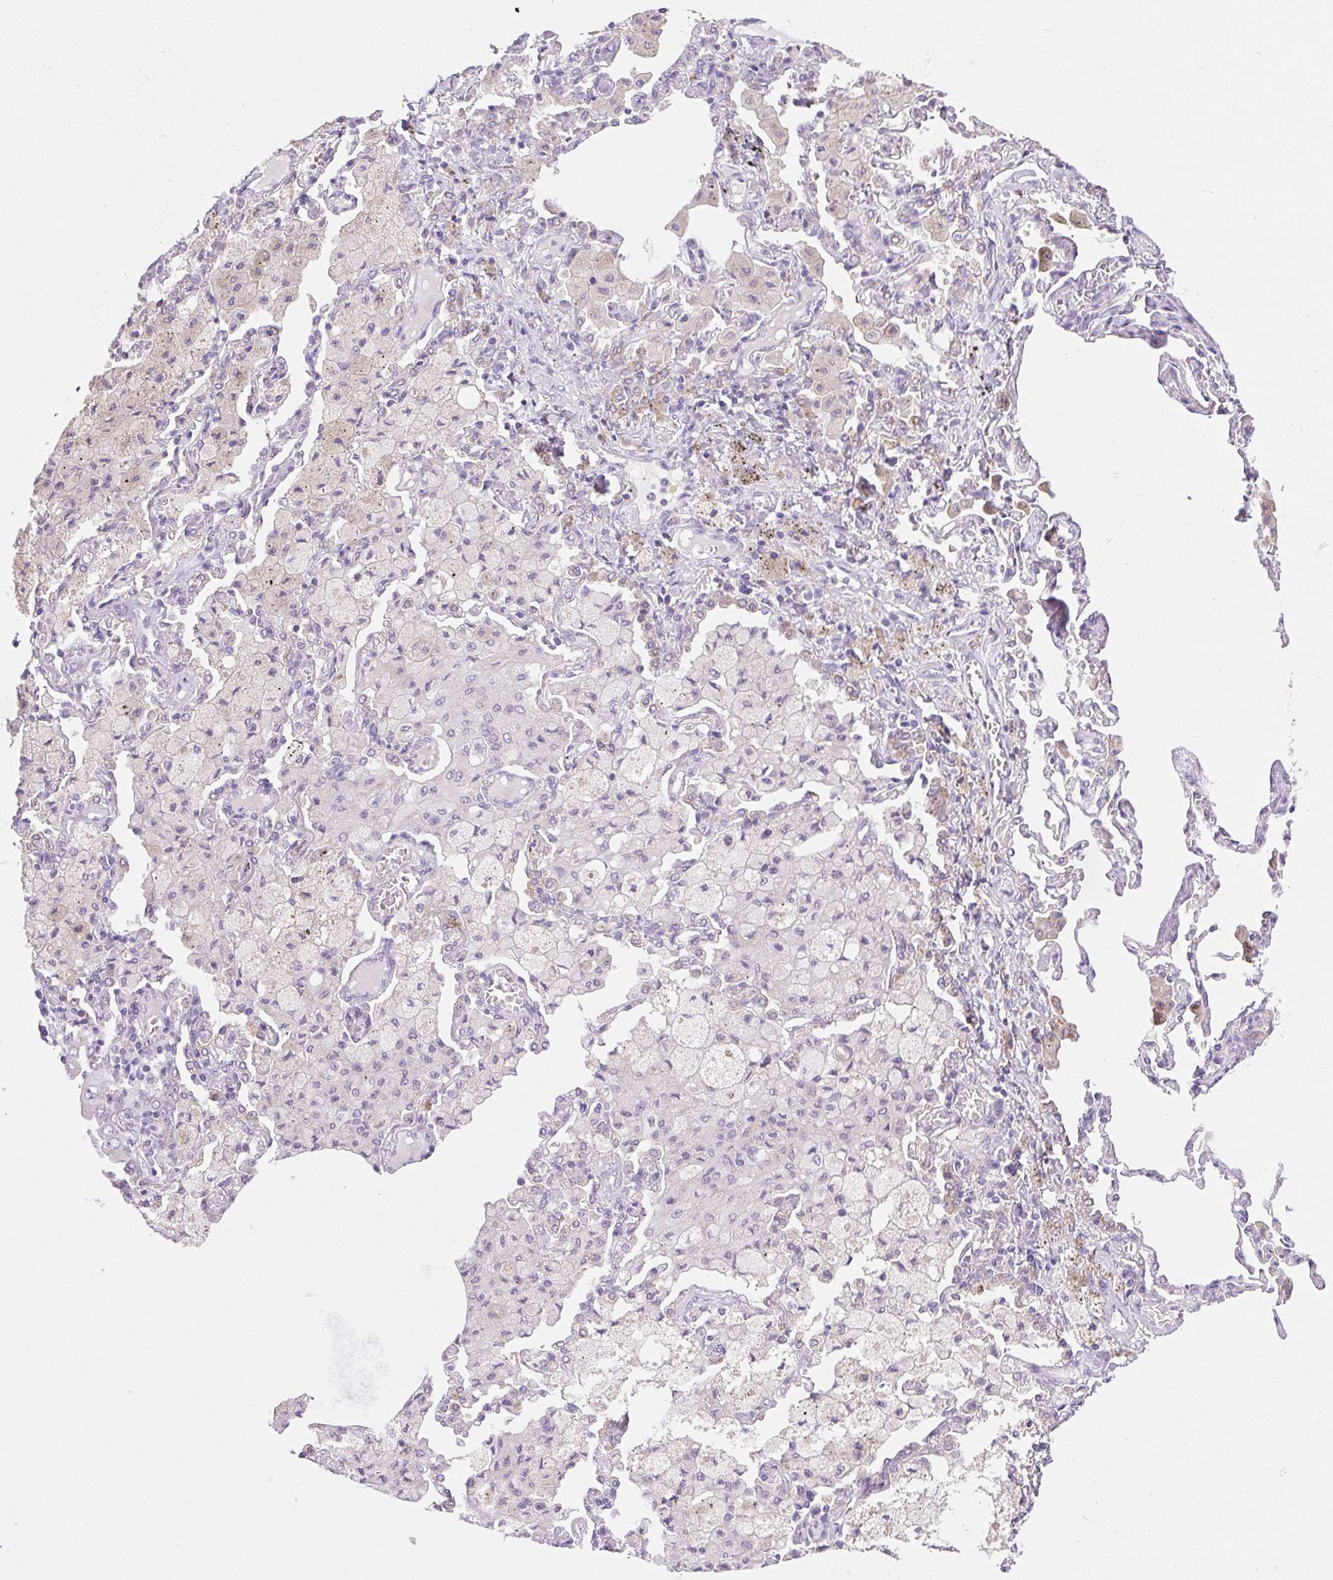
{"staining": {"intensity": "negative", "quantity": "none", "location": "none"}, "tissue": "lung cancer", "cell_type": "Tumor cells", "image_type": "cancer", "snomed": [{"axis": "morphology", "description": "Adenocarcinoma, NOS"}, {"axis": "topography", "description": "Lung"}], "caption": "Protein analysis of lung cancer displays no significant staining in tumor cells. Nuclei are stained in blue.", "gene": "ARHGAP11B", "patient": {"sex": "male", "age": 64}}